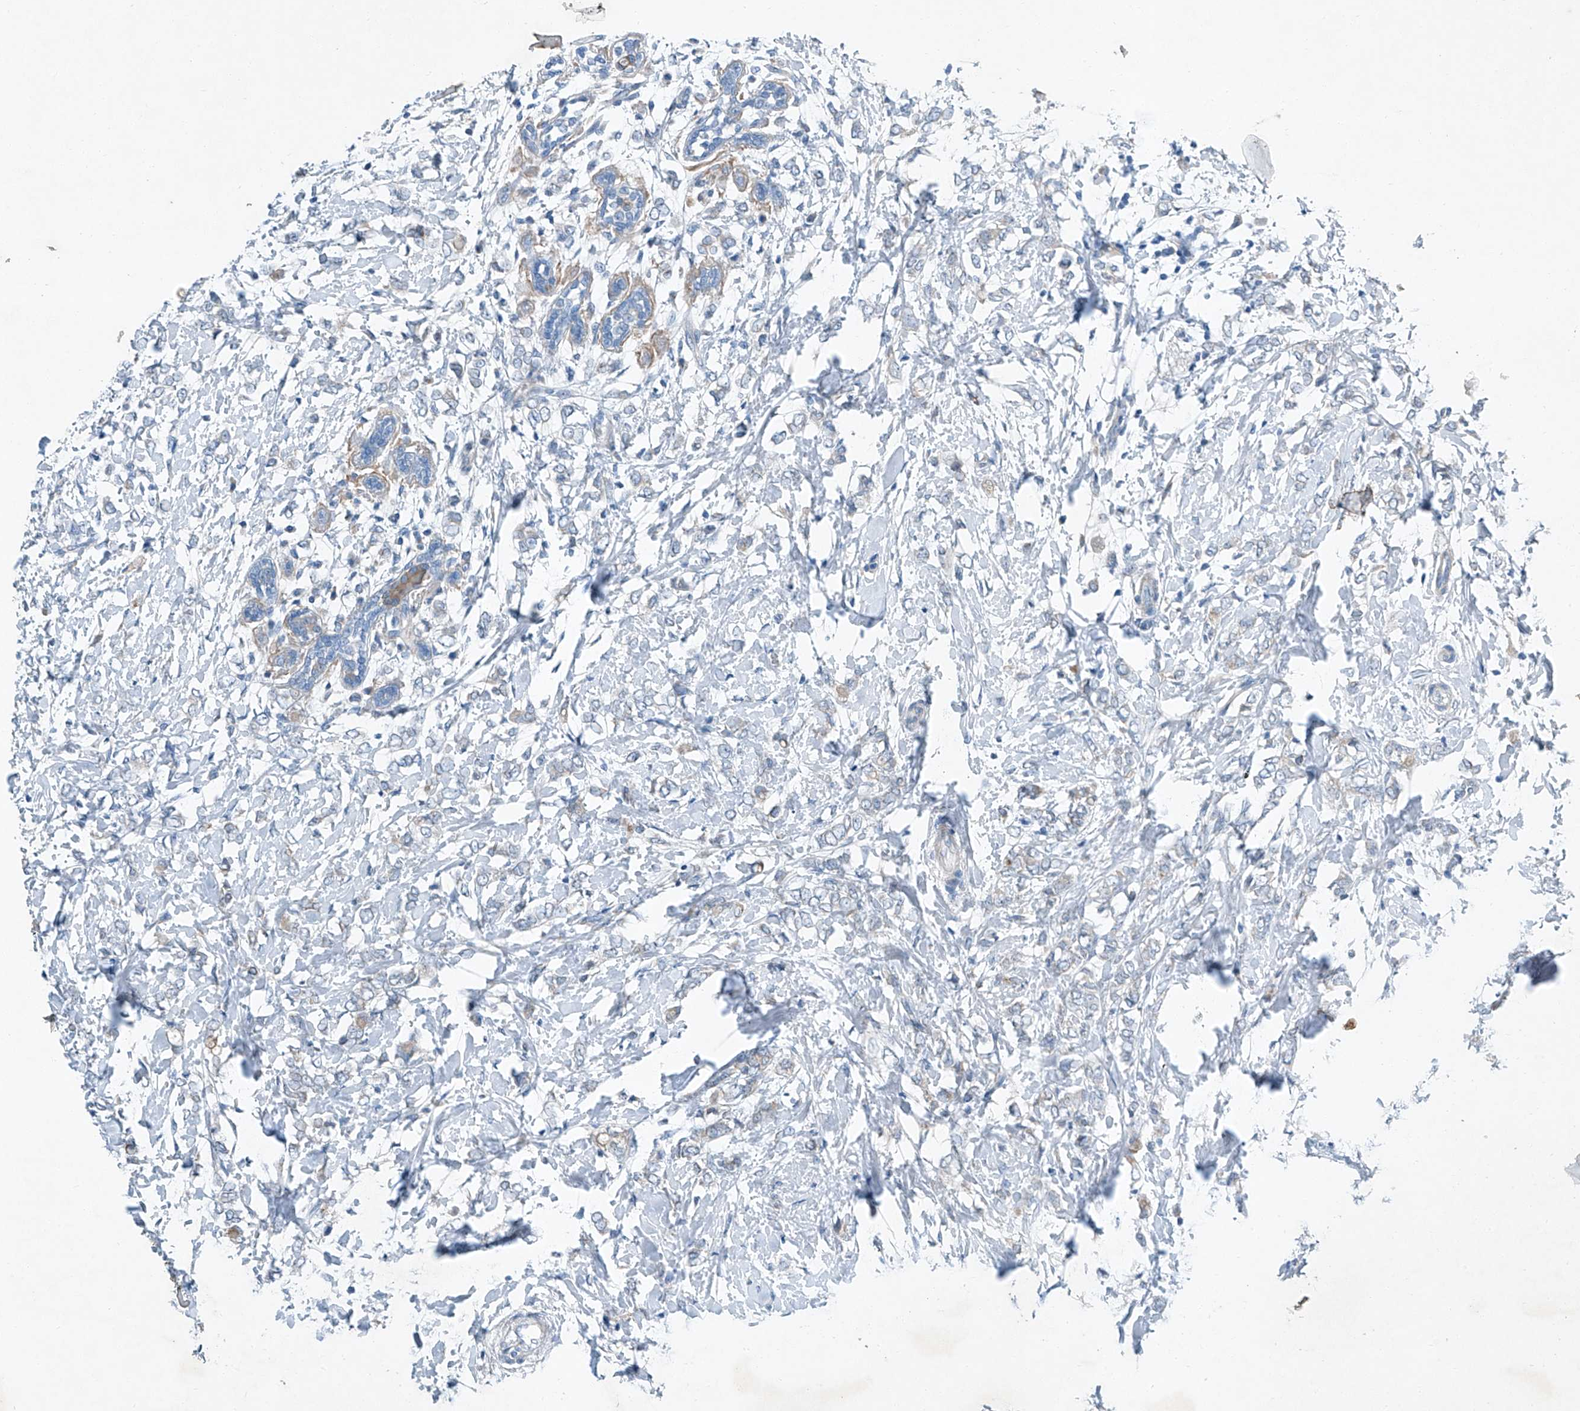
{"staining": {"intensity": "negative", "quantity": "none", "location": "none"}, "tissue": "breast cancer", "cell_type": "Tumor cells", "image_type": "cancer", "snomed": [{"axis": "morphology", "description": "Normal tissue, NOS"}, {"axis": "morphology", "description": "Lobular carcinoma"}, {"axis": "topography", "description": "Breast"}], "caption": "DAB (3,3'-diaminobenzidine) immunohistochemical staining of breast cancer (lobular carcinoma) reveals no significant staining in tumor cells.", "gene": "MDGA1", "patient": {"sex": "female", "age": 47}}